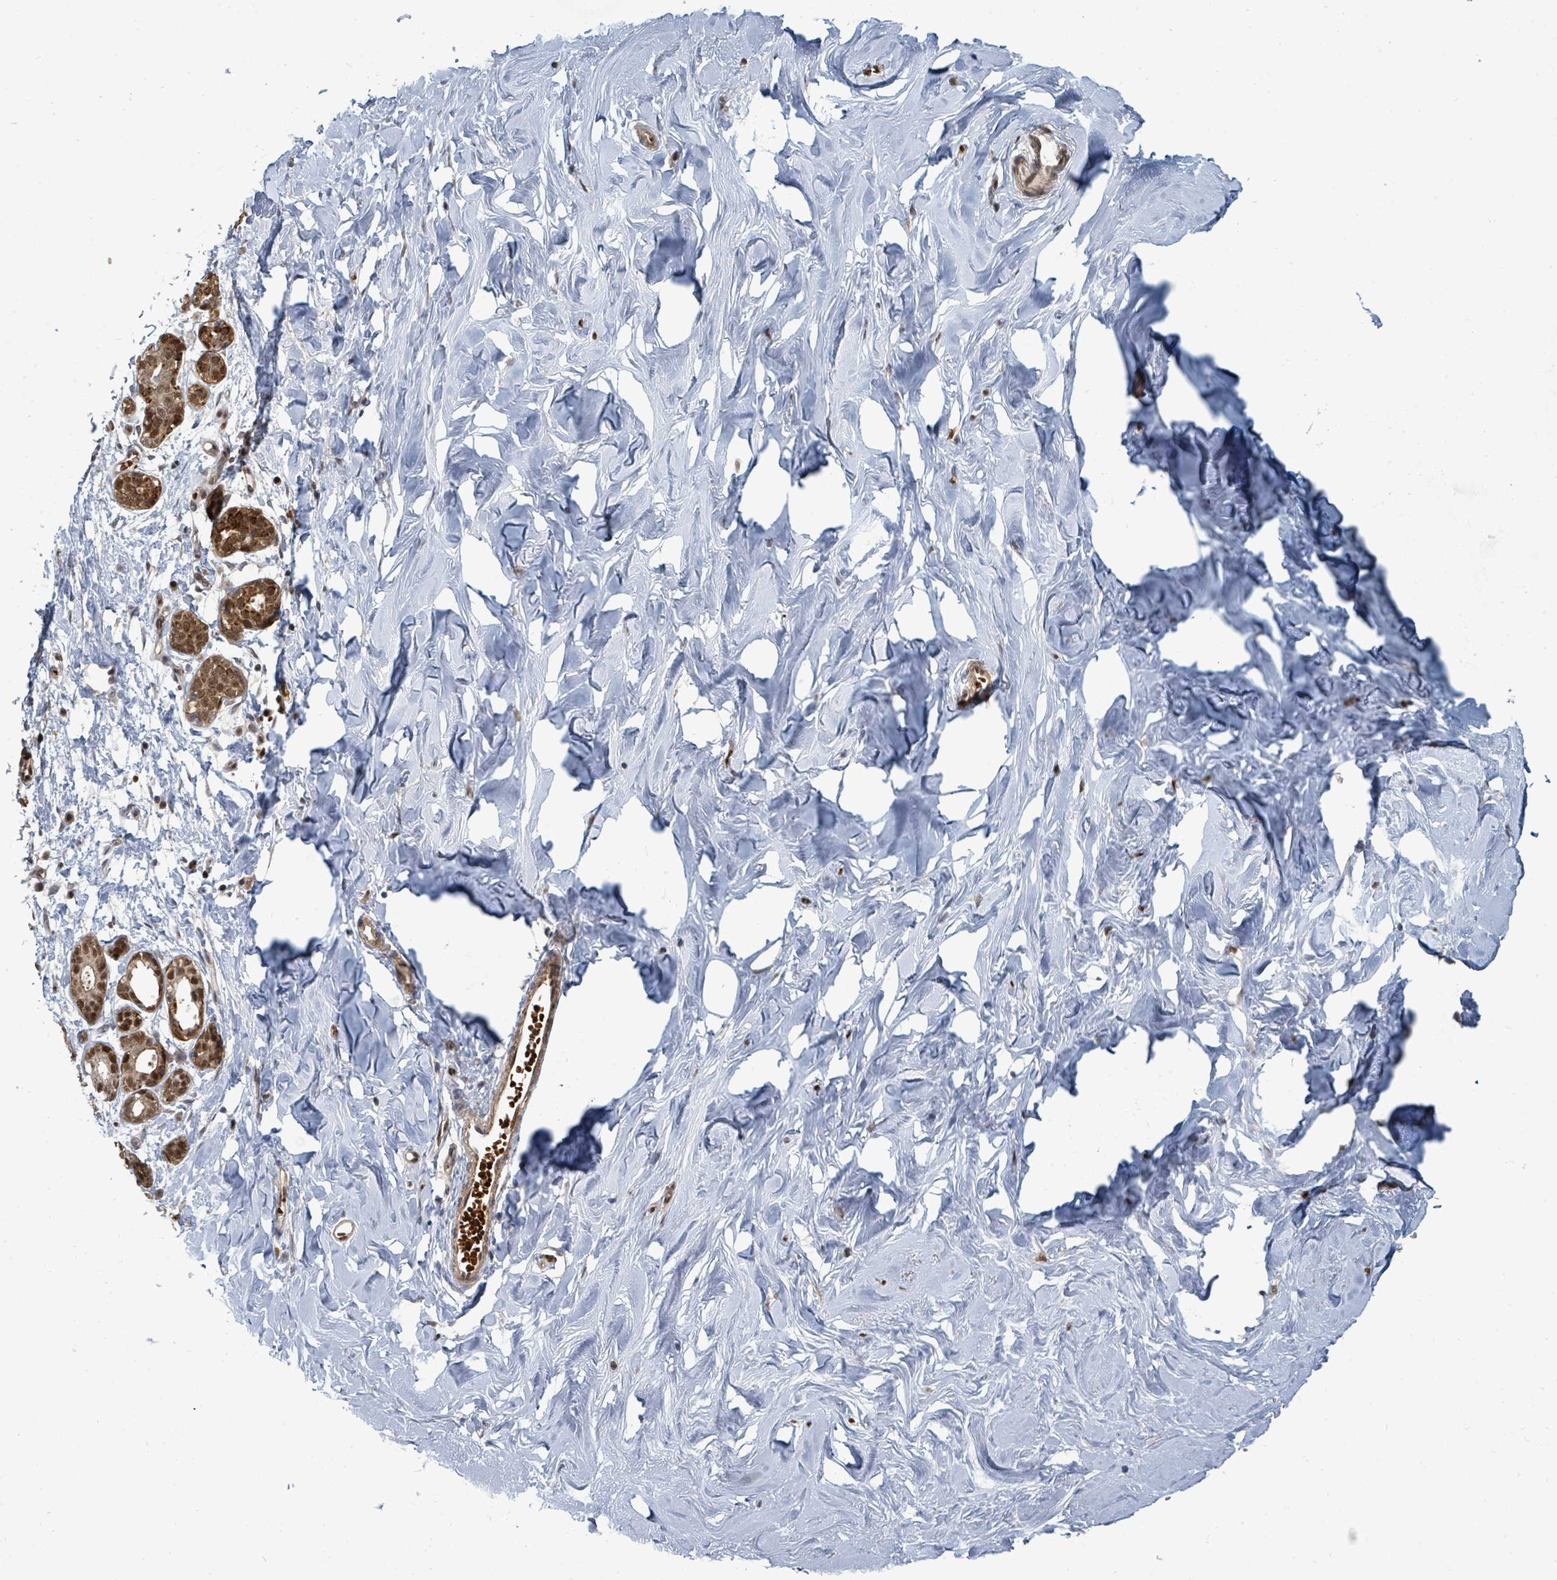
{"staining": {"intensity": "negative", "quantity": "none", "location": "none"}, "tissue": "breast", "cell_type": "Adipocytes", "image_type": "normal", "snomed": [{"axis": "morphology", "description": "Normal tissue, NOS"}, {"axis": "topography", "description": "Breast"}], "caption": "Immunohistochemistry (IHC) image of normal breast: breast stained with DAB (3,3'-diaminobenzidine) displays no significant protein positivity in adipocytes.", "gene": "TRDMT1", "patient": {"sex": "female", "age": 27}}